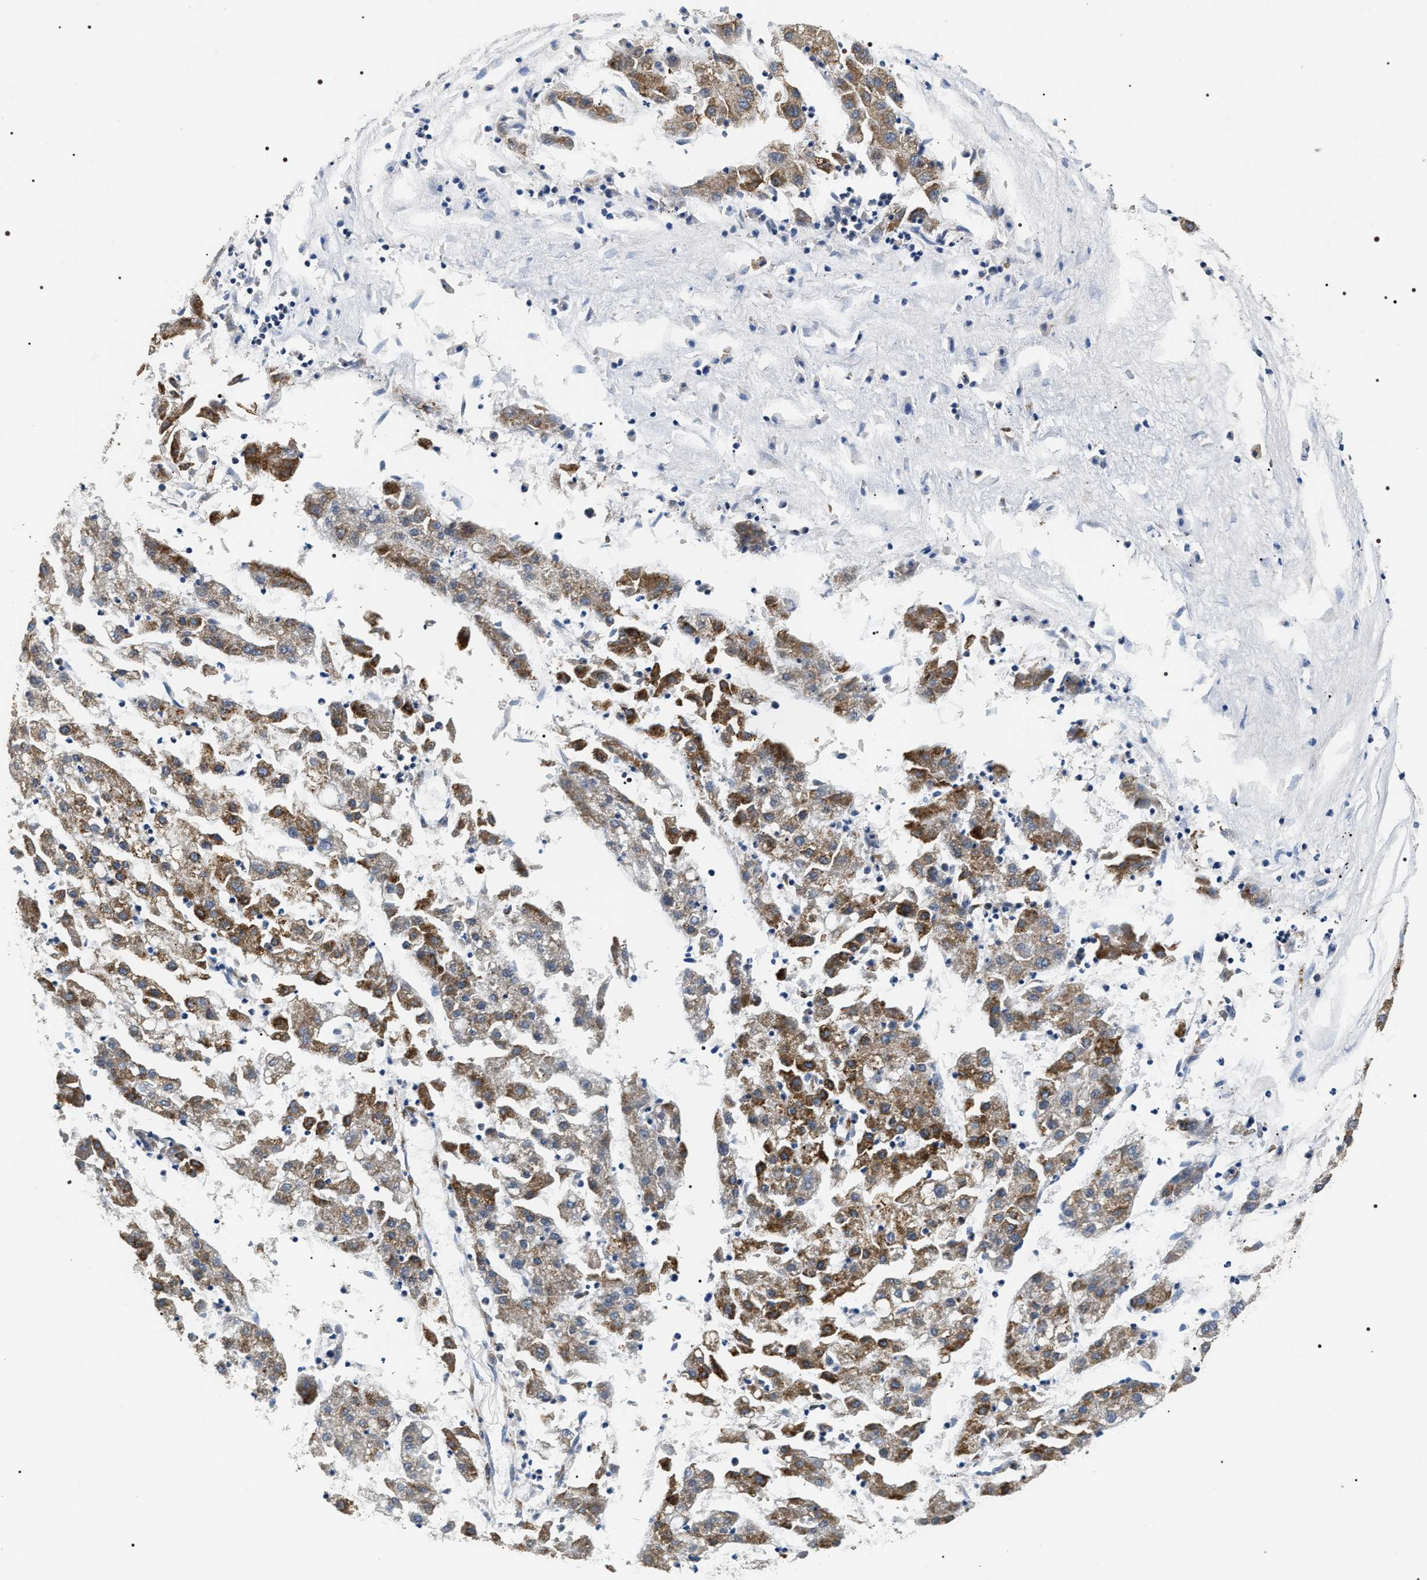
{"staining": {"intensity": "moderate", "quantity": ">75%", "location": "cytoplasmic/membranous"}, "tissue": "liver cancer", "cell_type": "Tumor cells", "image_type": "cancer", "snomed": [{"axis": "morphology", "description": "Carcinoma, Hepatocellular, NOS"}, {"axis": "topography", "description": "Liver"}], "caption": "Human liver cancer stained for a protein (brown) displays moderate cytoplasmic/membranous positive staining in approximately >75% of tumor cells.", "gene": "ZC3HAV1L", "patient": {"sex": "male", "age": 72}}